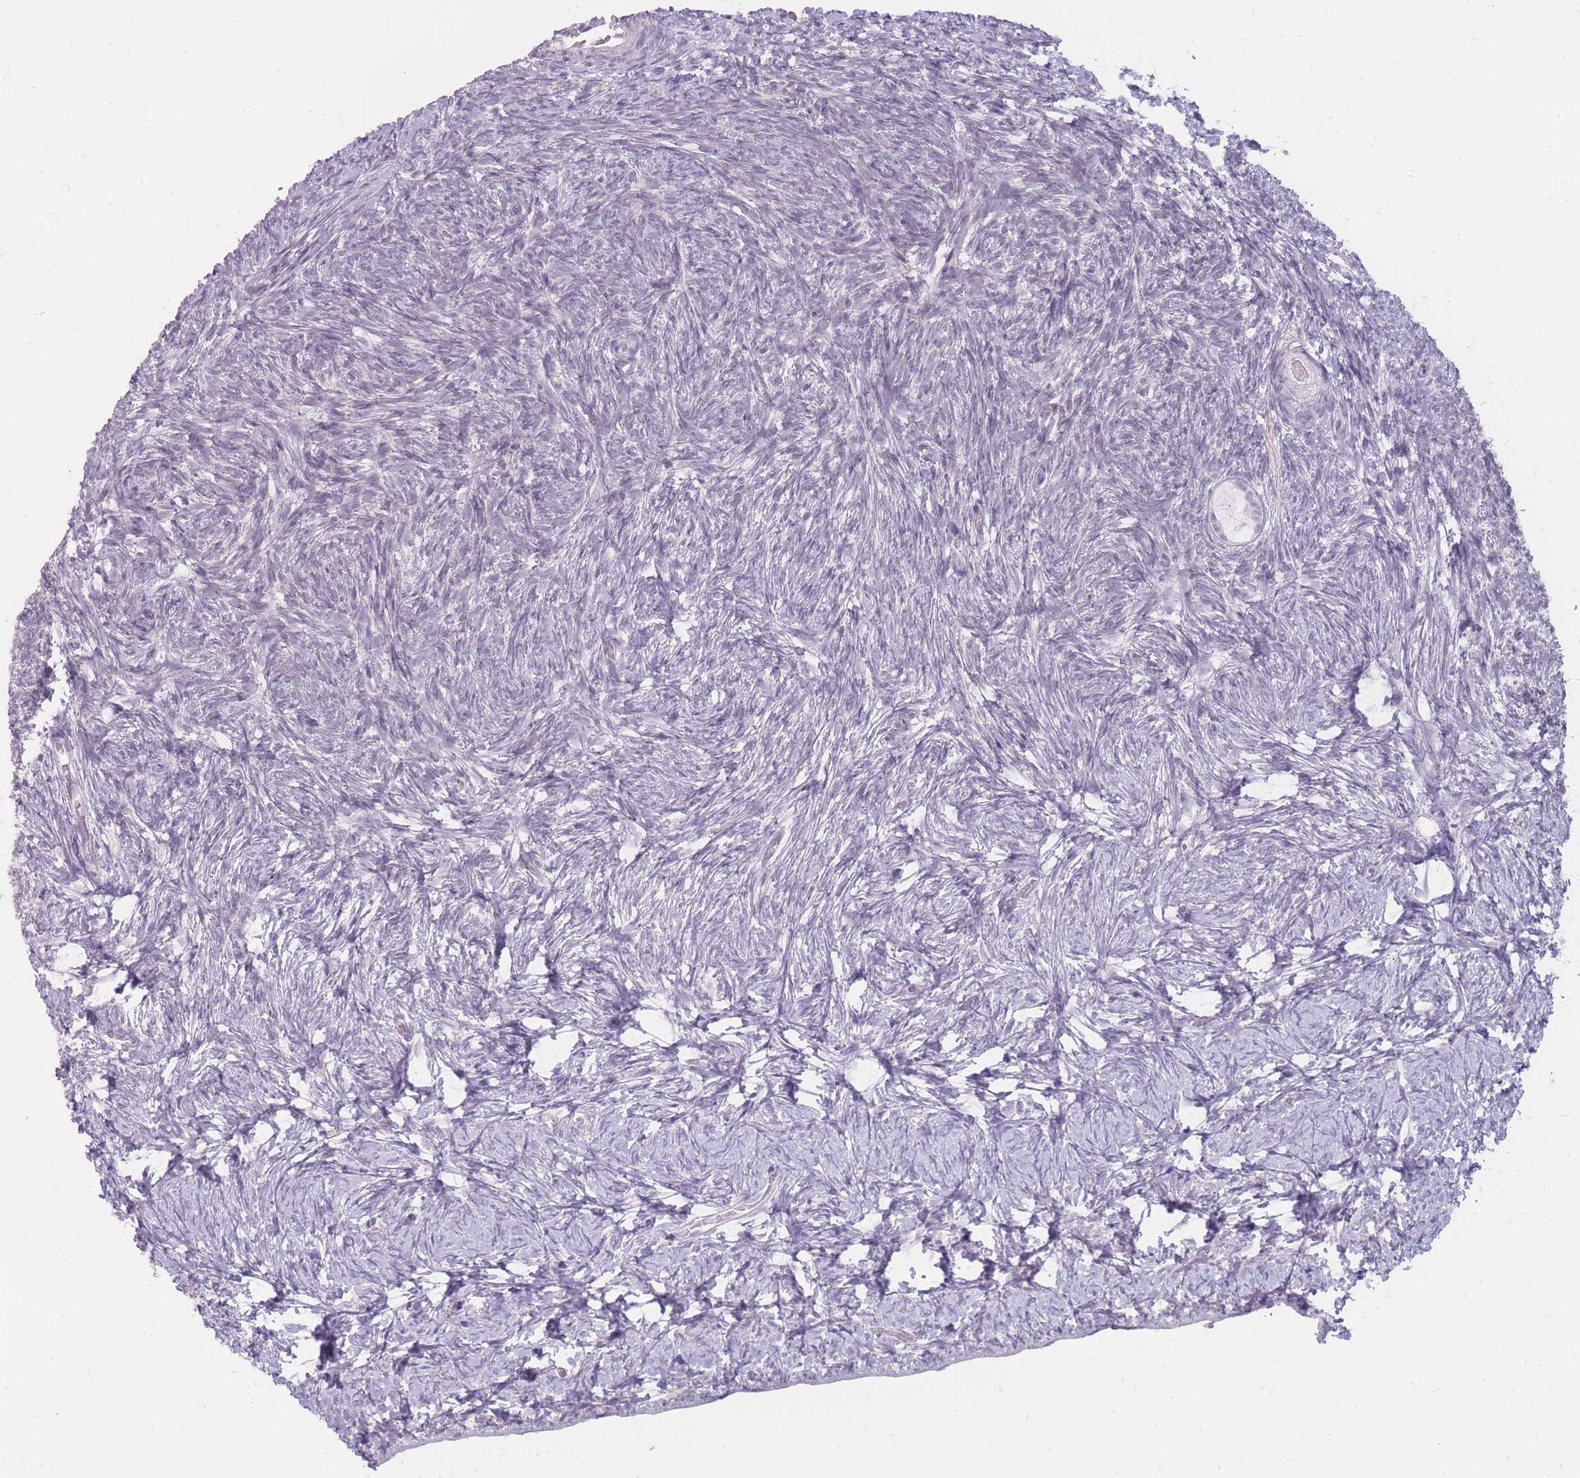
{"staining": {"intensity": "negative", "quantity": "none", "location": "none"}, "tissue": "ovary", "cell_type": "Ovarian stroma cells", "image_type": "normal", "snomed": [{"axis": "morphology", "description": "Normal tissue, NOS"}, {"axis": "topography", "description": "Ovary"}], "caption": "Immunohistochemistry (IHC) photomicrograph of unremarkable ovary stained for a protein (brown), which demonstrates no positivity in ovarian stroma cells. (DAB (3,3'-diaminobenzidine) immunohistochemistry (IHC), high magnification).", "gene": "POM121C", "patient": {"sex": "female", "age": 39}}